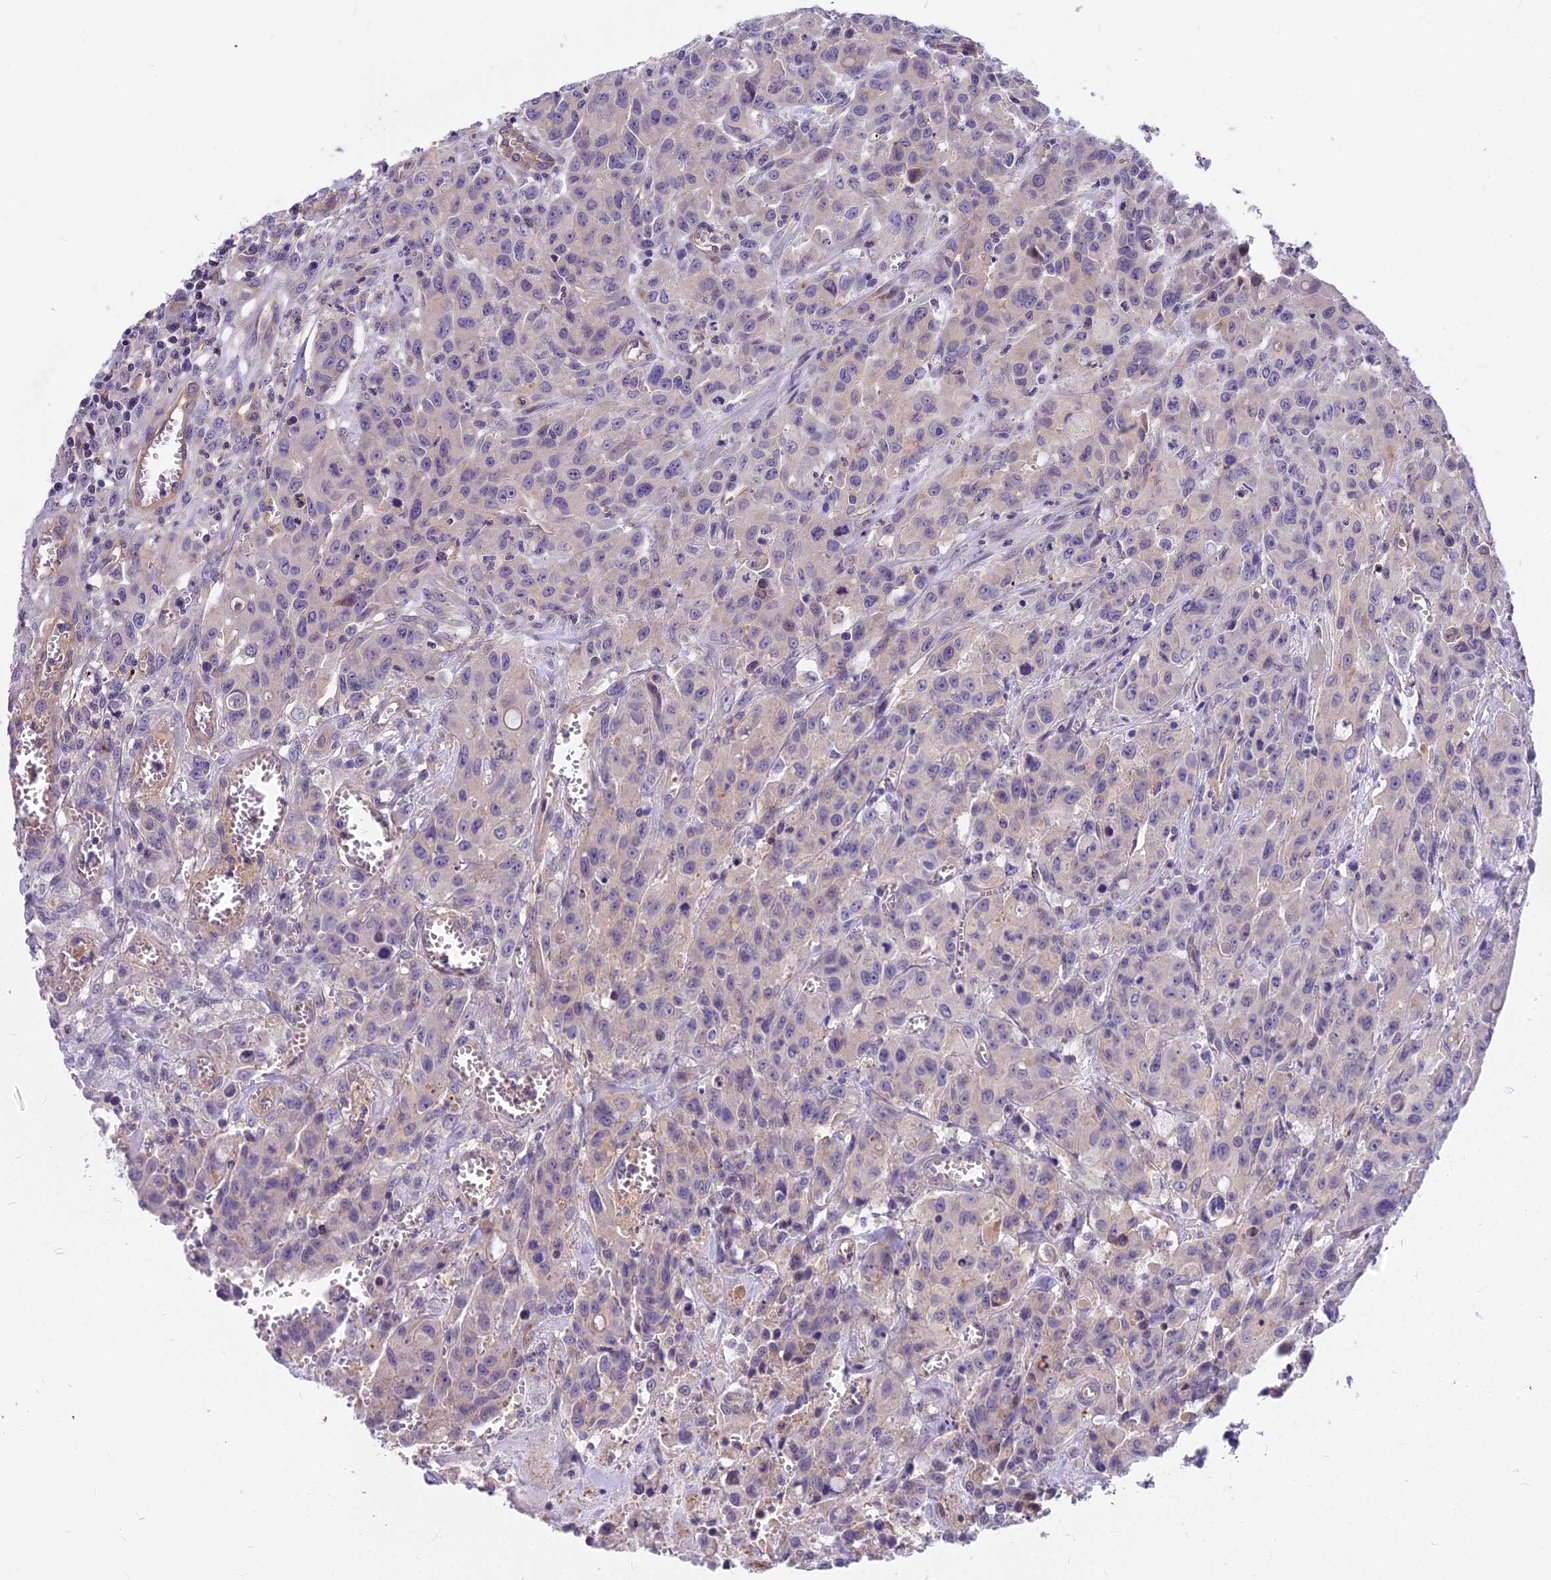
{"staining": {"intensity": "negative", "quantity": "none", "location": "none"}, "tissue": "colorectal cancer", "cell_type": "Tumor cells", "image_type": "cancer", "snomed": [{"axis": "morphology", "description": "Adenocarcinoma, NOS"}, {"axis": "topography", "description": "Colon"}], "caption": "Protein analysis of adenocarcinoma (colorectal) shows no significant expression in tumor cells.", "gene": "HLA-DOA", "patient": {"sex": "male", "age": 62}}